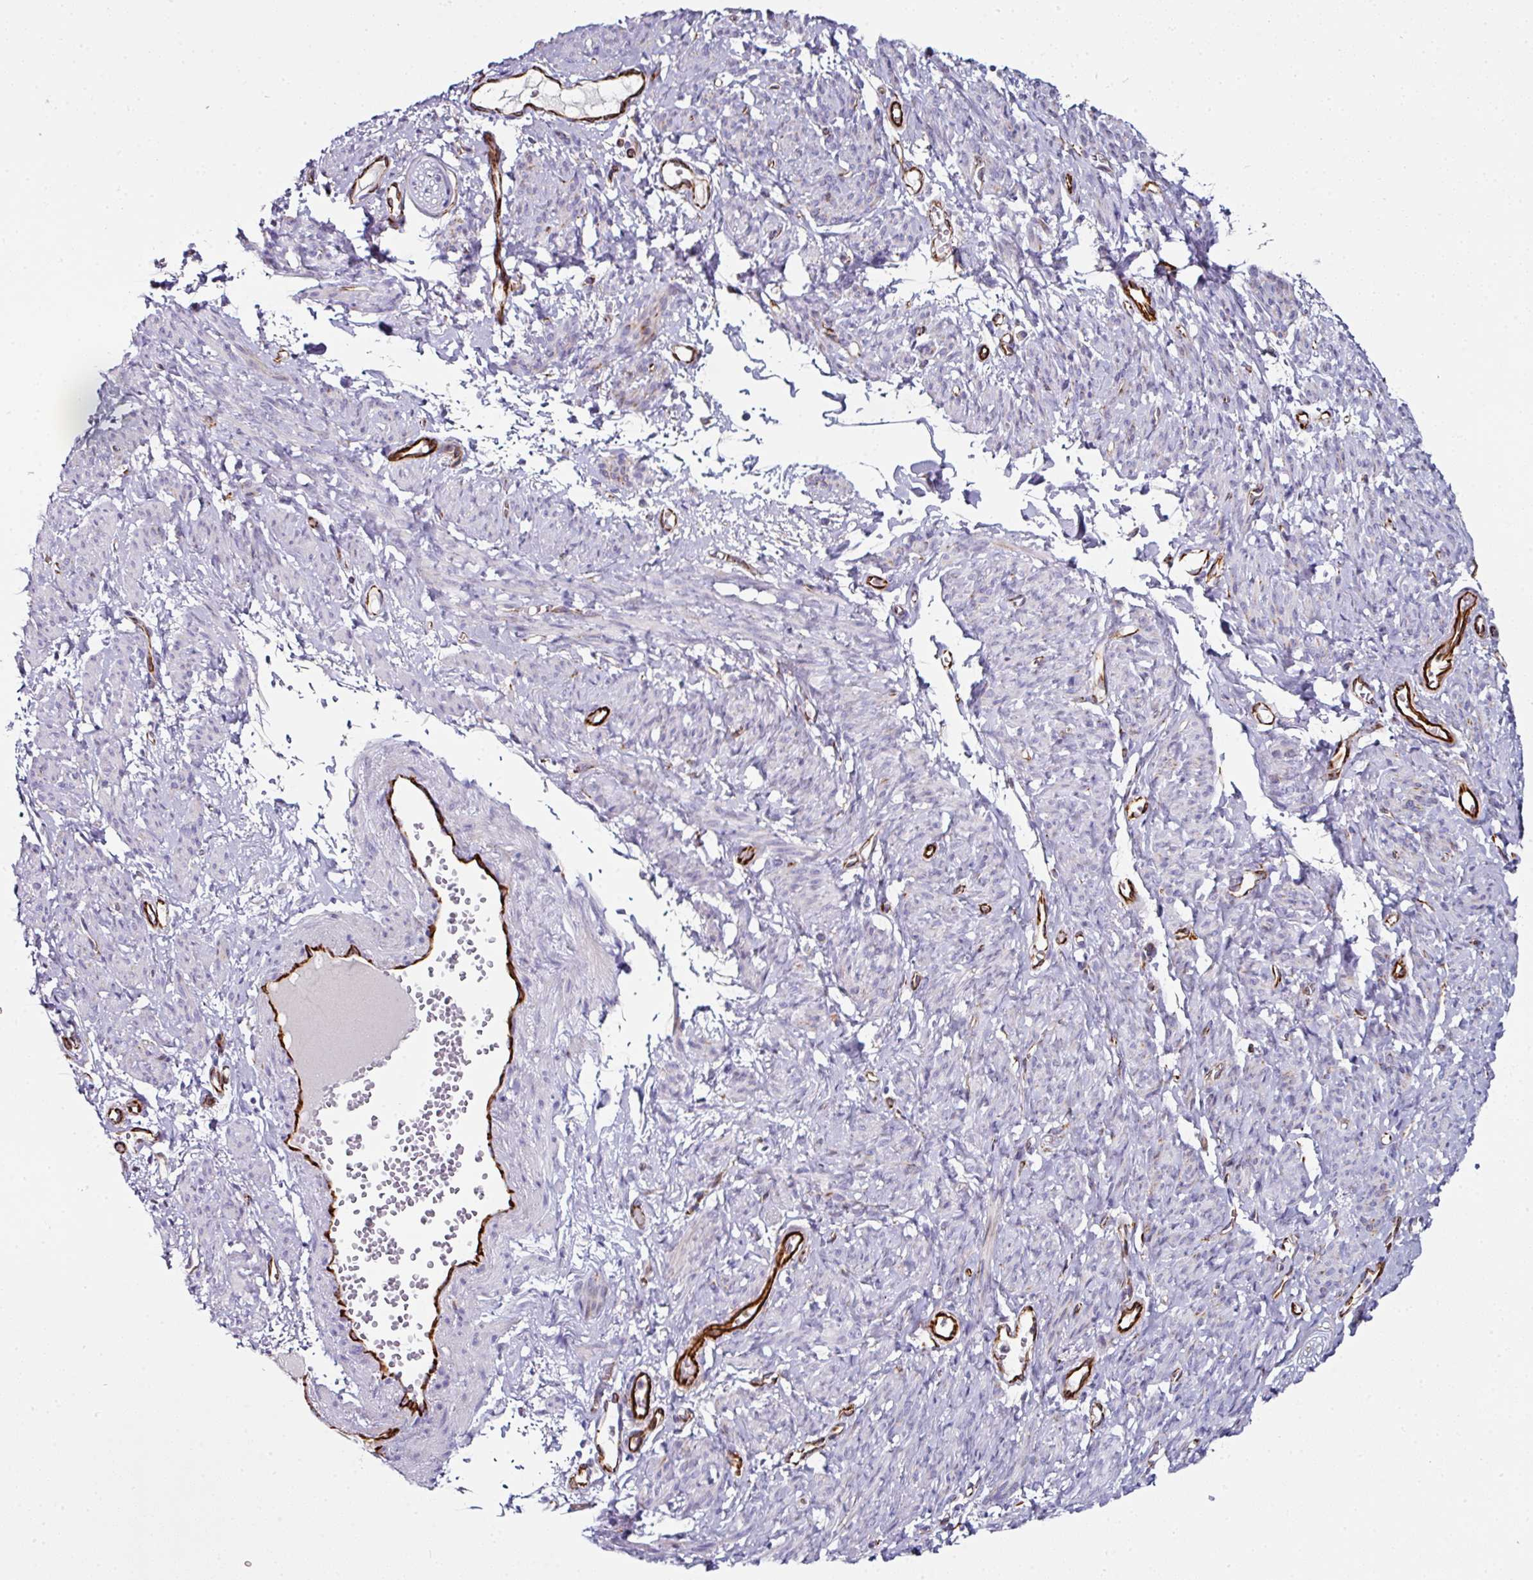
{"staining": {"intensity": "negative", "quantity": "none", "location": "none"}, "tissue": "smooth muscle", "cell_type": "Smooth muscle cells", "image_type": "normal", "snomed": [{"axis": "morphology", "description": "Normal tissue, NOS"}, {"axis": "topography", "description": "Smooth muscle"}], "caption": "Photomicrograph shows no protein staining in smooth muscle cells of normal smooth muscle.", "gene": "TMPRSS9", "patient": {"sex": "female", "age": 65}}